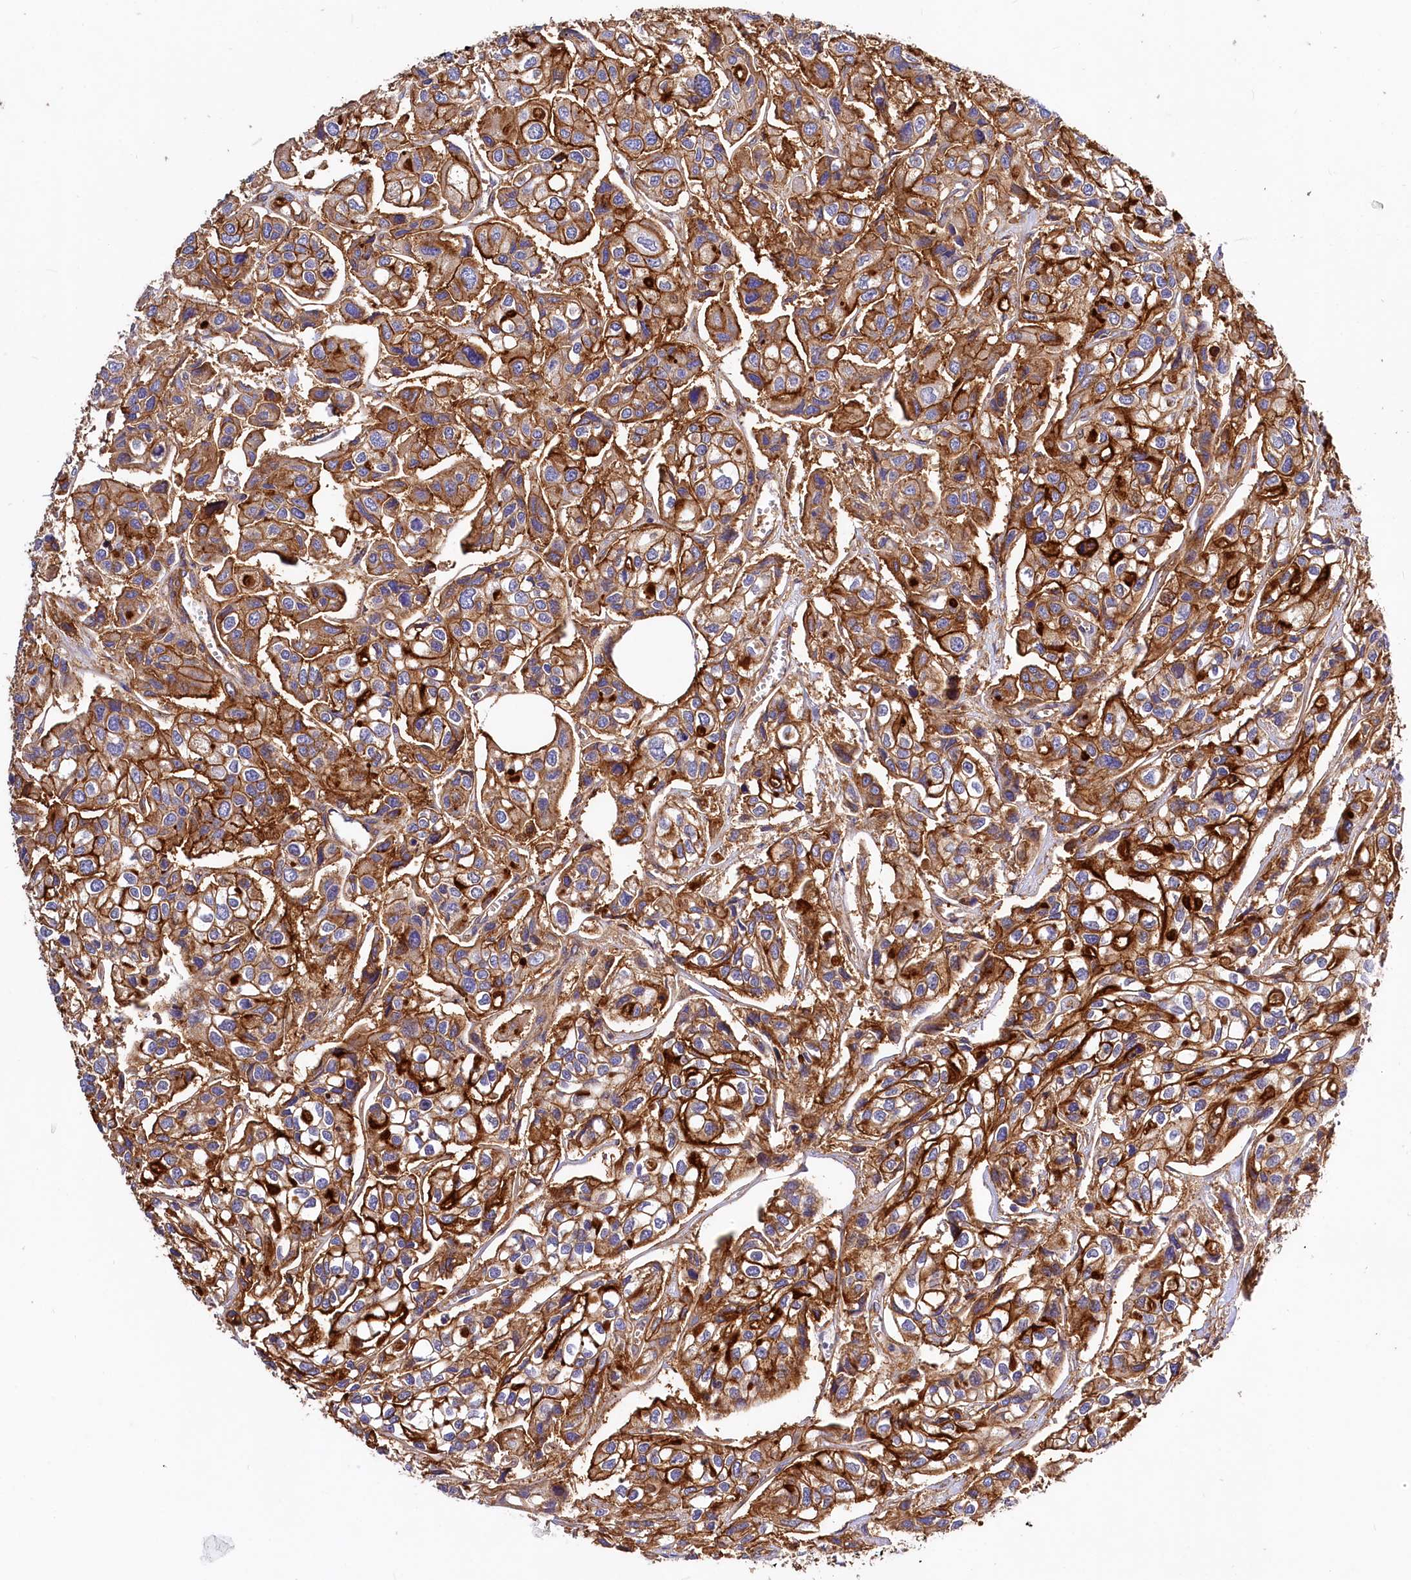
{"staining": {"intensity": "strong", "quantity": ">75%", "location": "cytoplasmic/membranous"}, "tissue": "urothelial cancer", "cell_type": "Tumor cells", "image_type": "cancer", "snomed": [{"axis": "morphology", "description": "Urothelial carcinoma, High grade"}, {"axis": "topography", "description": "Urinary bladder"}], "caption": "Strong cytoplasmic/membranous positivity for a protein is seen in approximately >75% of tumor cells of urothelial carcinoma (high-grade) using immunohistochemistry.", "gene": "ANO6", "patient": {"sex": "male", "age": 67}}